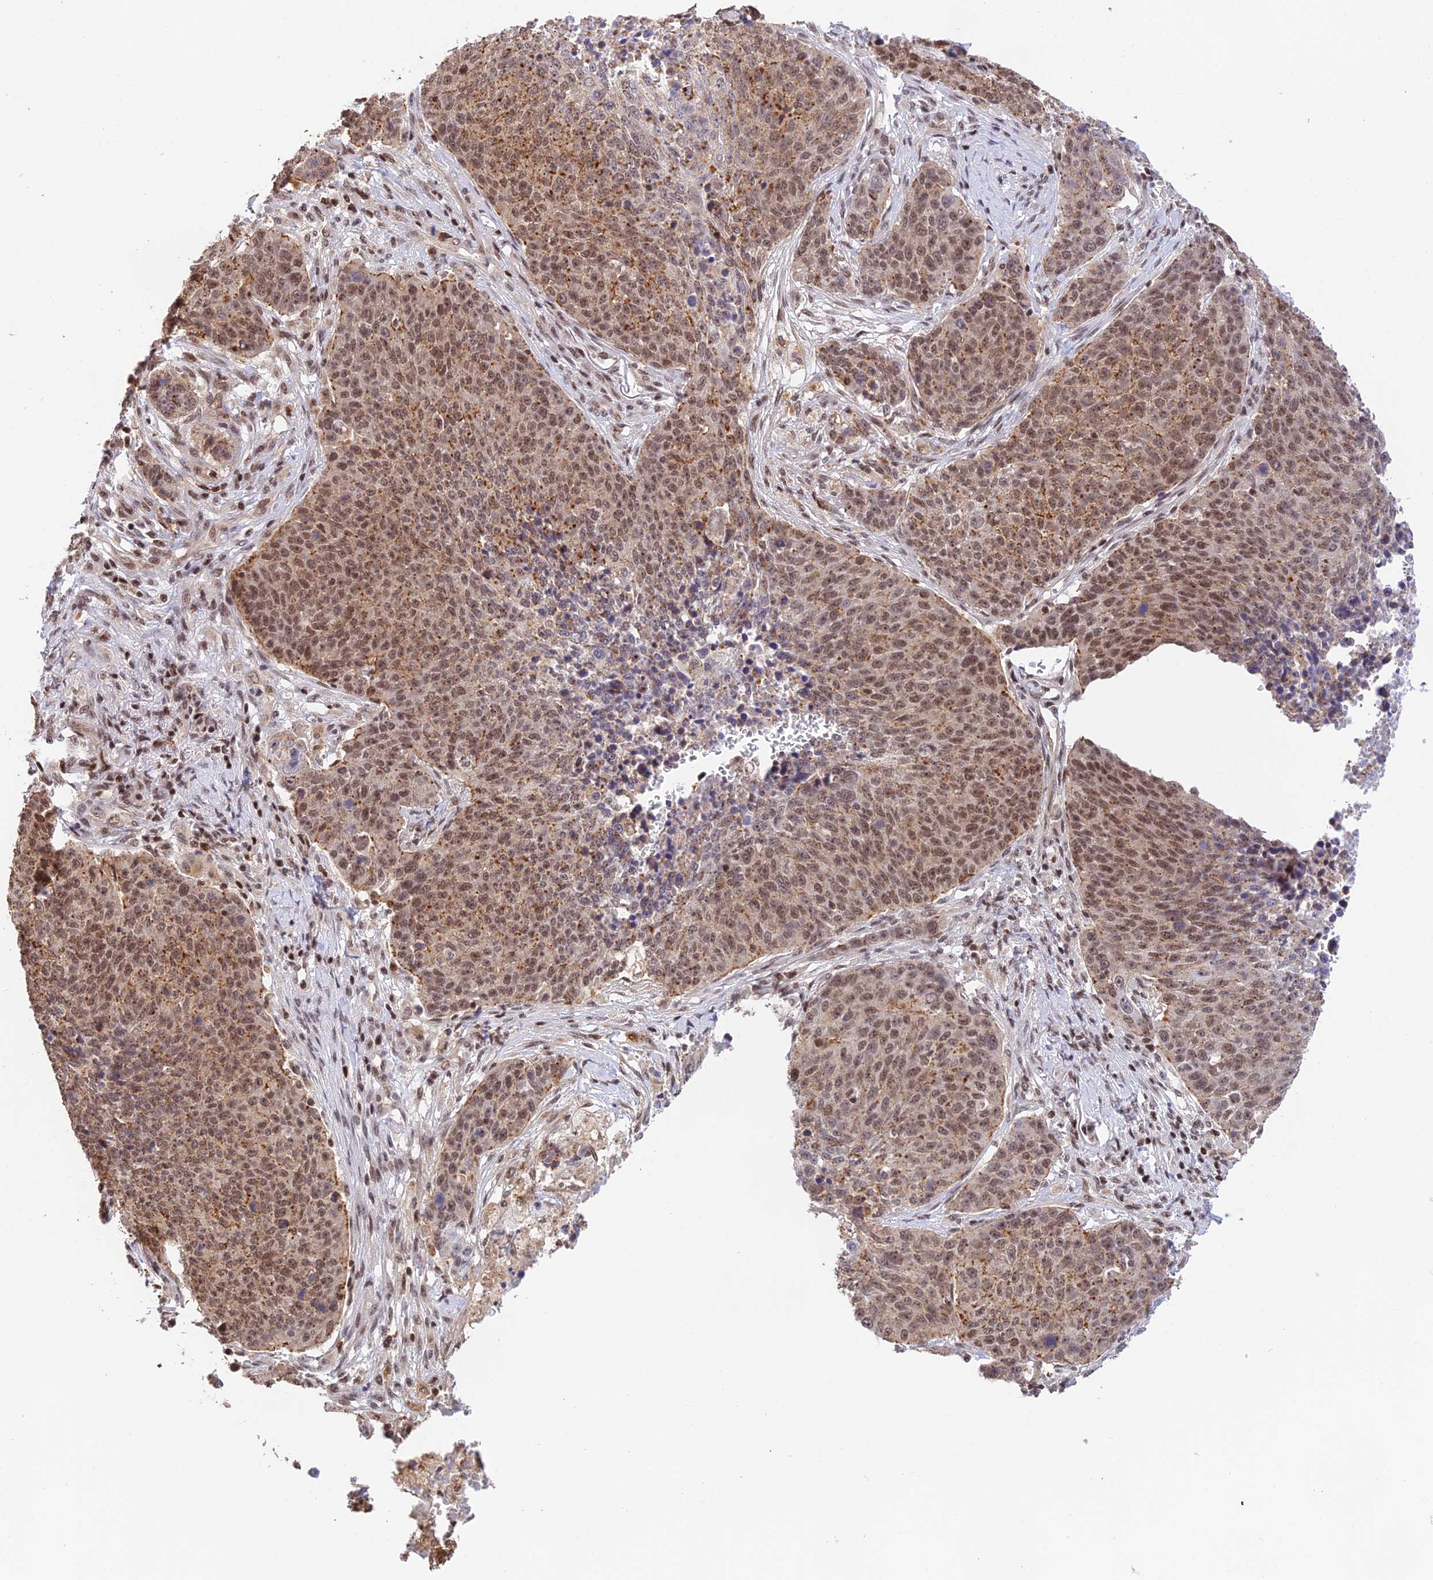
{"staining": {"intensity": "moderate", "quantity": ">75%", "location": "cytoplasmic/membranous,nuclear"}, "tissue": "lung cancer", "cell_type": "Tumor cells", "image_type": "cancer", "snomed": [{"axis": "morphology", "description": "Normal tissue, NOS"}, {"axis": "morphology", "description": "Squamous cell carcinoma, NOS"}, {"axis": "topography", "description": "Lymph node"}, {"axis": "topography", "description": "Lung"}], "caption": "Lung cancer (squamous cell carcinoma) stained with a protein marker demonstrates moderate staining in tumor cells.", "gene": "THAP11", "patient": {"sex": "male", "age": 66}}